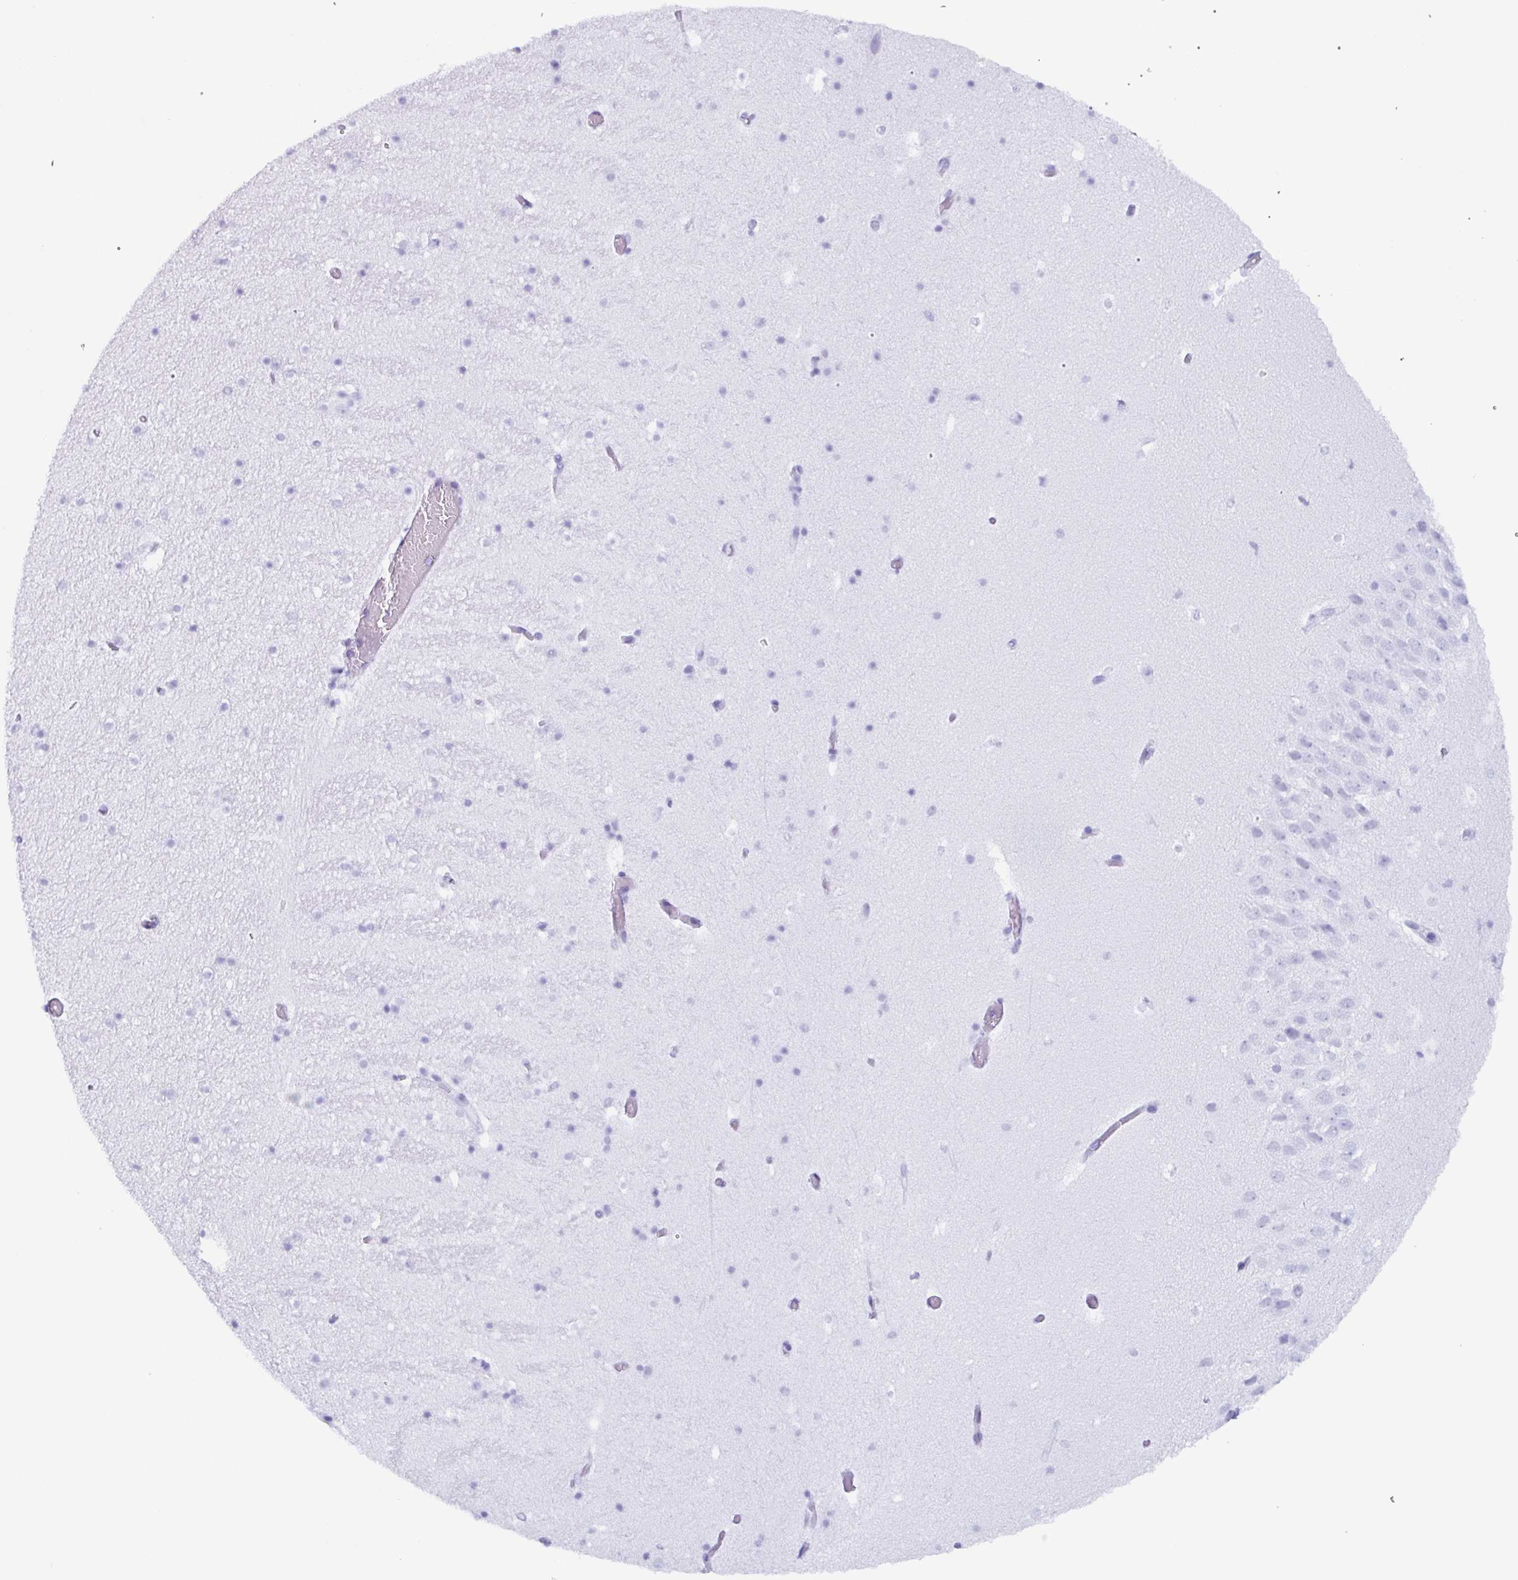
{"staining": {"intensity": "negative", "quantity": "none", "location": "none"}, "tissue": "hippocampus", "cell_type": "Glial cells", "image_type": "normal", "snomed": [{"axis": "morphology", "description": "Normal tissue, NOS"}, {"axis": "topography", "description": "Hippocampus"}], "caption": "Immunohistochemistry of unremarkable human hippocampus reveals no positivity in glial cells. (DAB (3,3'-diaminobenzidine) immunohistochemistry with hematoxylin counter stain).", "gene": "BPI", "patient": {"sex": "male", "age": 26}}